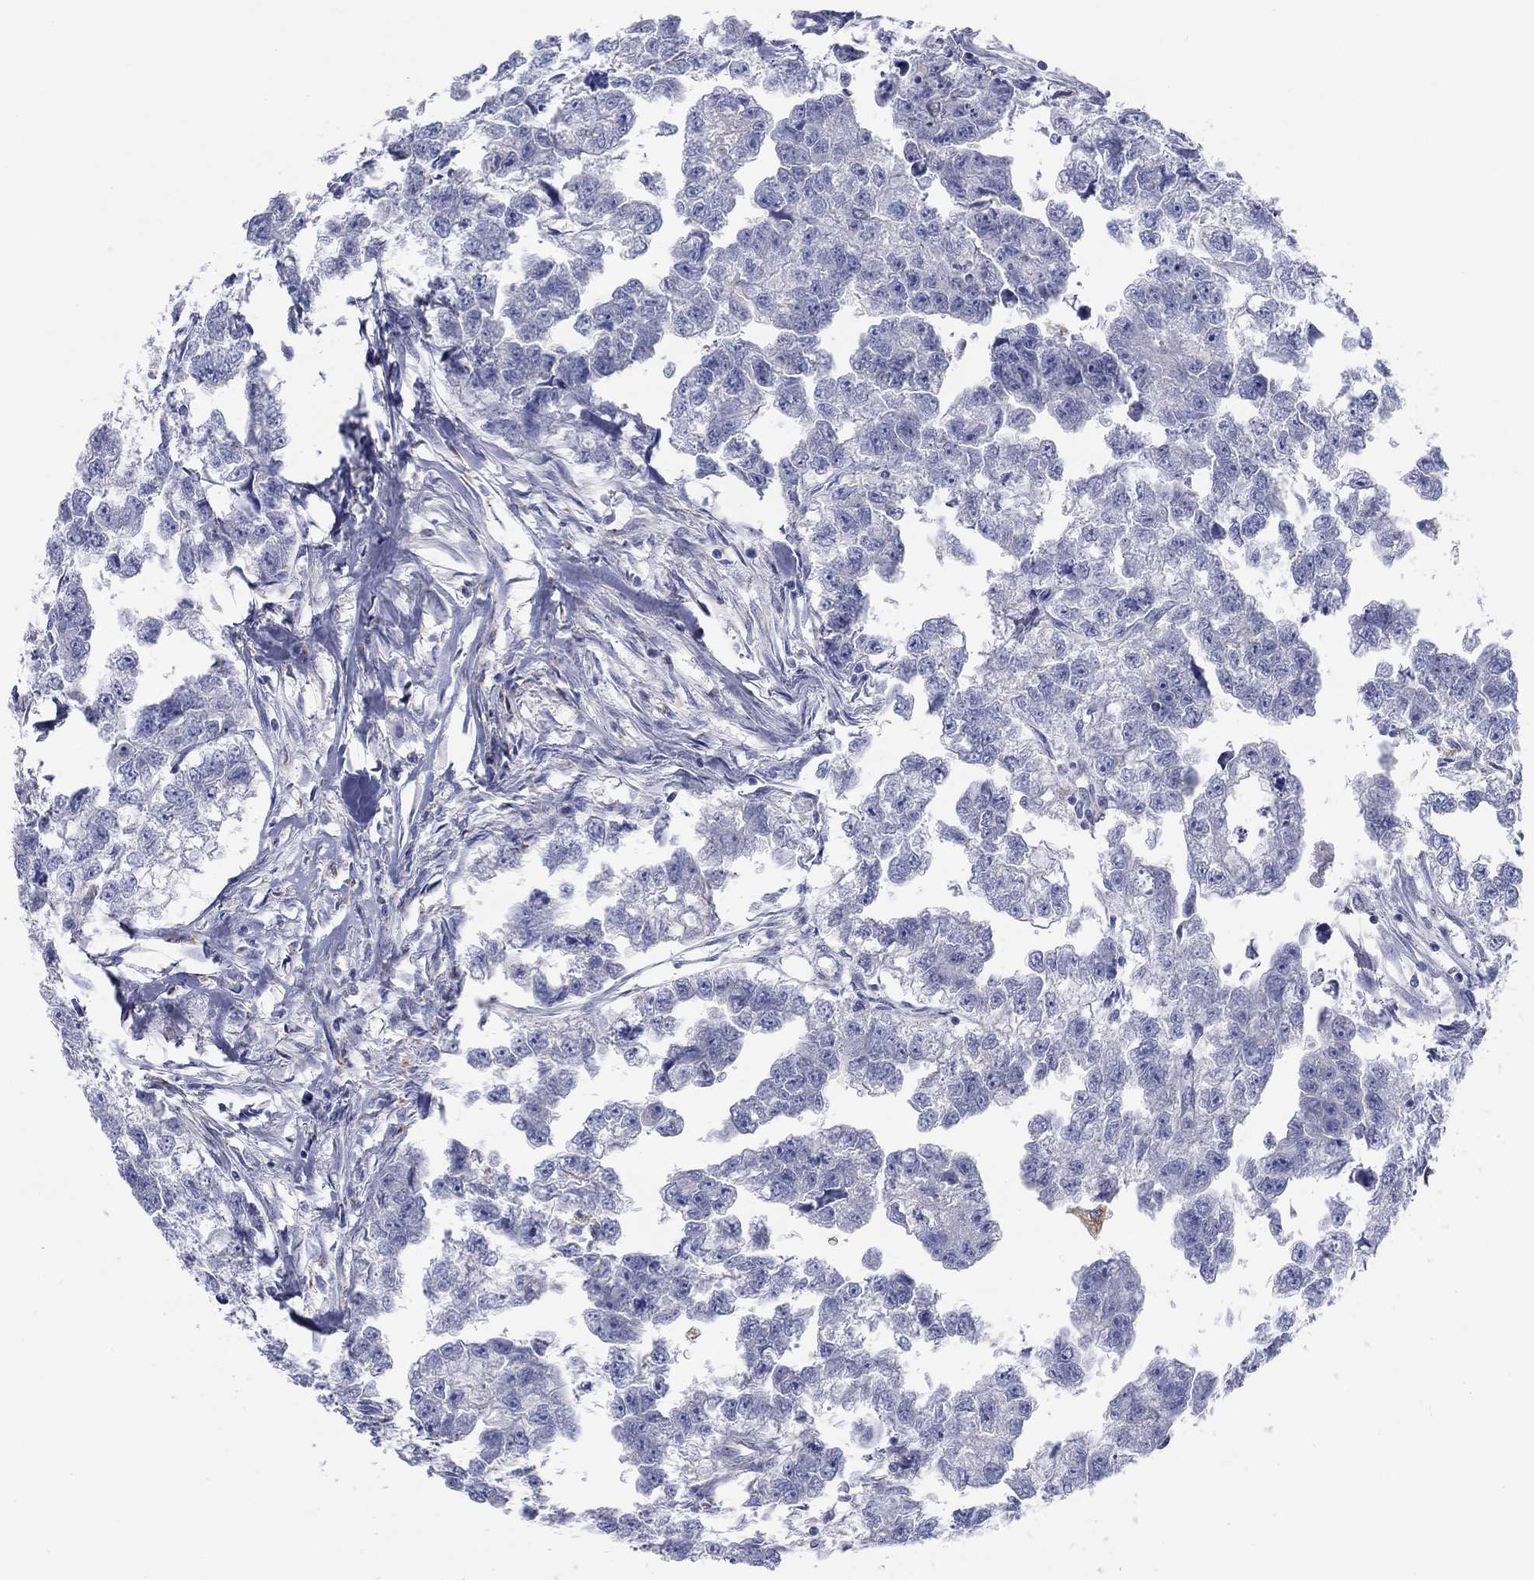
{"staining": {"intensity": "negative", "quantity": "none", "location": "none"}, "tissue": "testis cancer", "cell_type": "Tumor cells", "image_type": "cancer", "snomed": [{"axis": "morphology", "description": "Carcinoma, Embryonal, NOS"}, {"axis": "morphology", "description": "Teratoma, malignant, NOS"}, {"axis": "topography", "description": "Testis"}], "caption": "The micrograph shows no staining of tumor cells in malignant teratoma (testis).", "gene": "BCO2", "patient": {"sex": "male", "age": 44}}